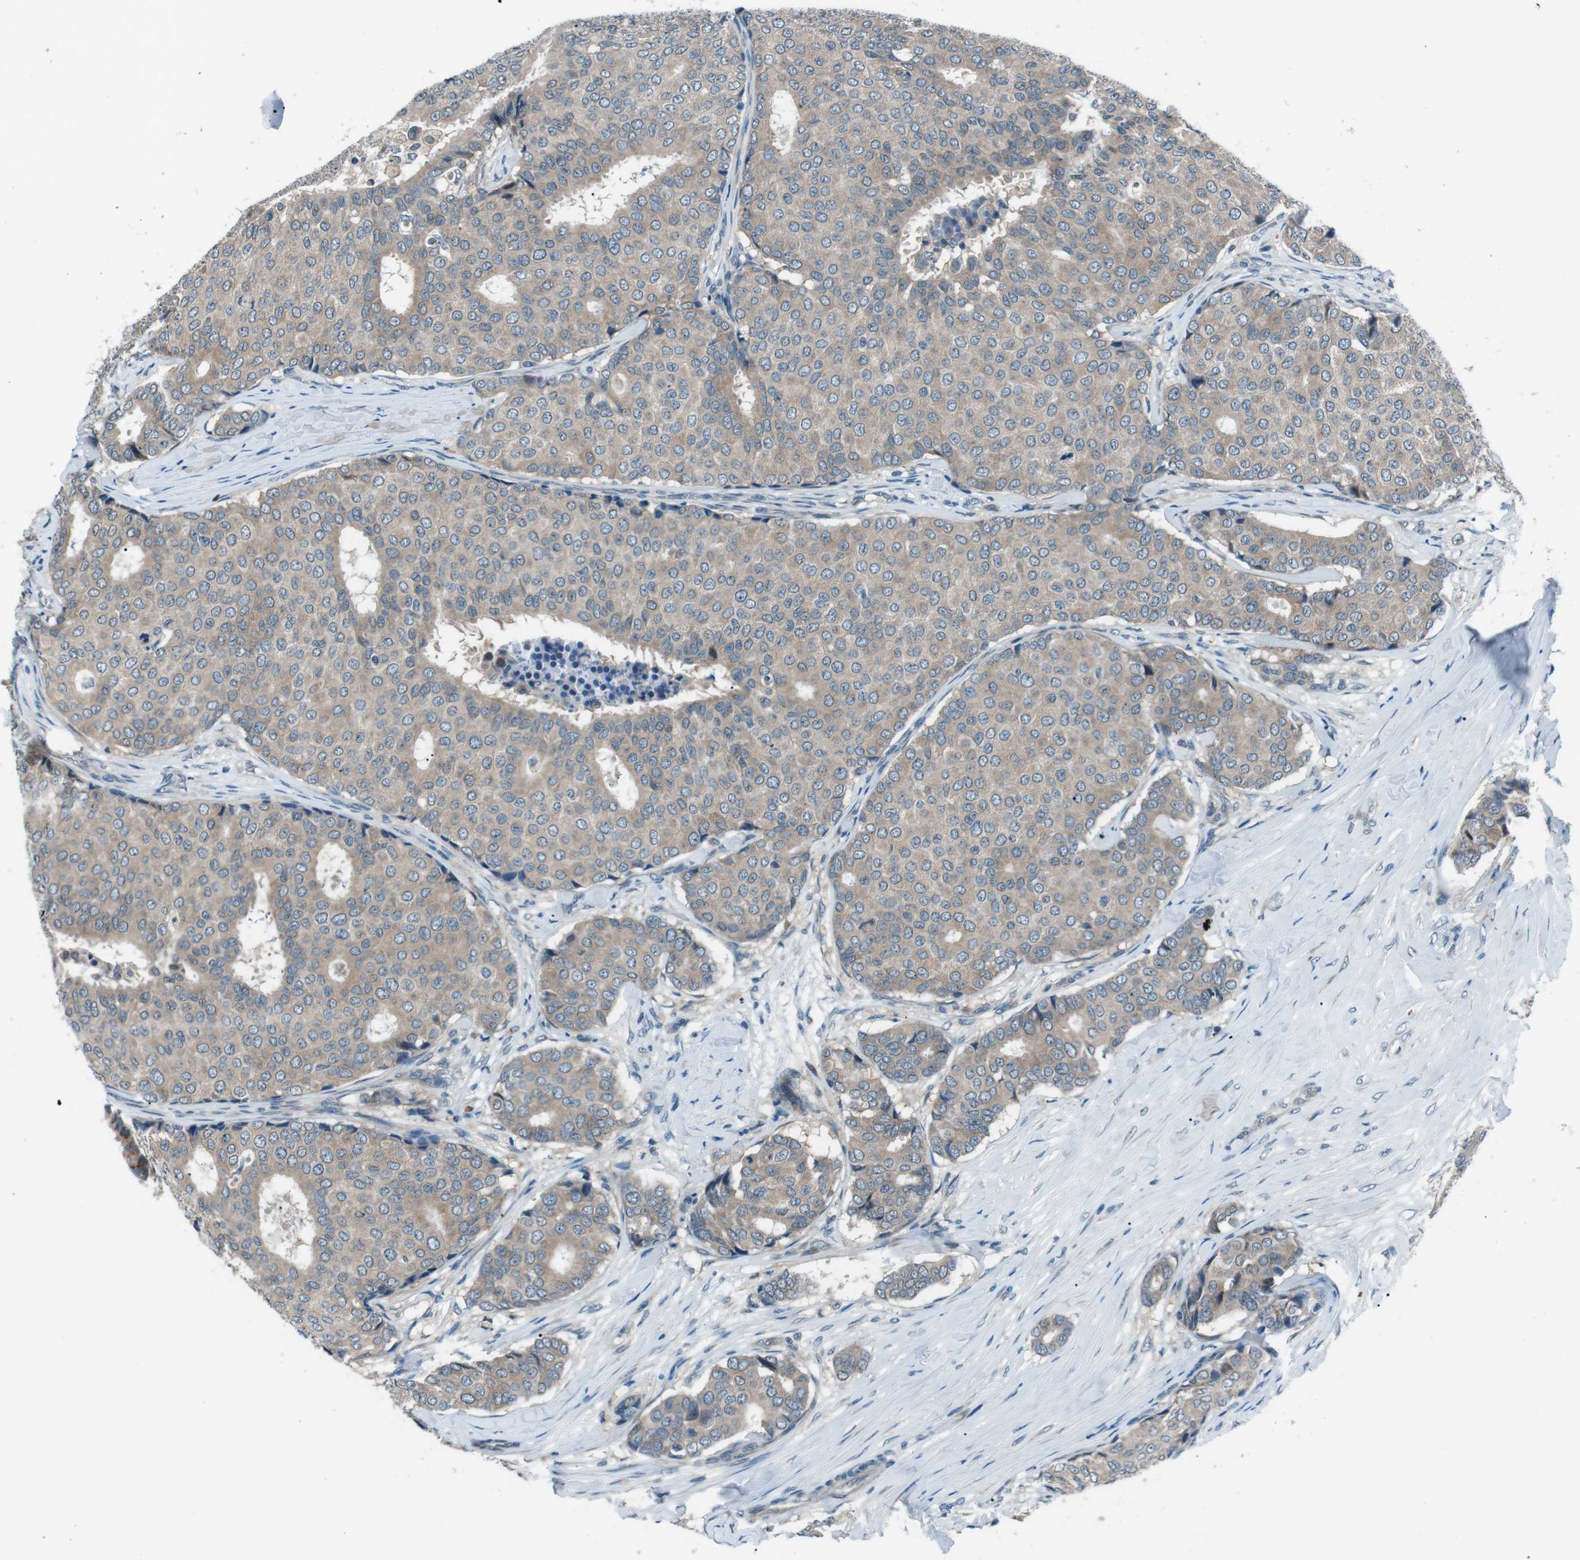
{"staining": {"intensity": "weak", "quantity": ">75%", "location": "cytoplasmic/membranous"}, "tissue": "breast cancer", "cell_type": "Tumor cells", "image_type": "cancer", "snomed": [{"axis": "morphology", "description": "Duct carcinoma"}, {"axis": "topography", "description": "Breast"}], "caption": "A low amount of weak cytoplasmic/membranous expression is appreciated in about >75% of tumor cells in breast cancer tissue.", "gene": "LRIG2", "patient": {"sex": "female", "age": 75}}